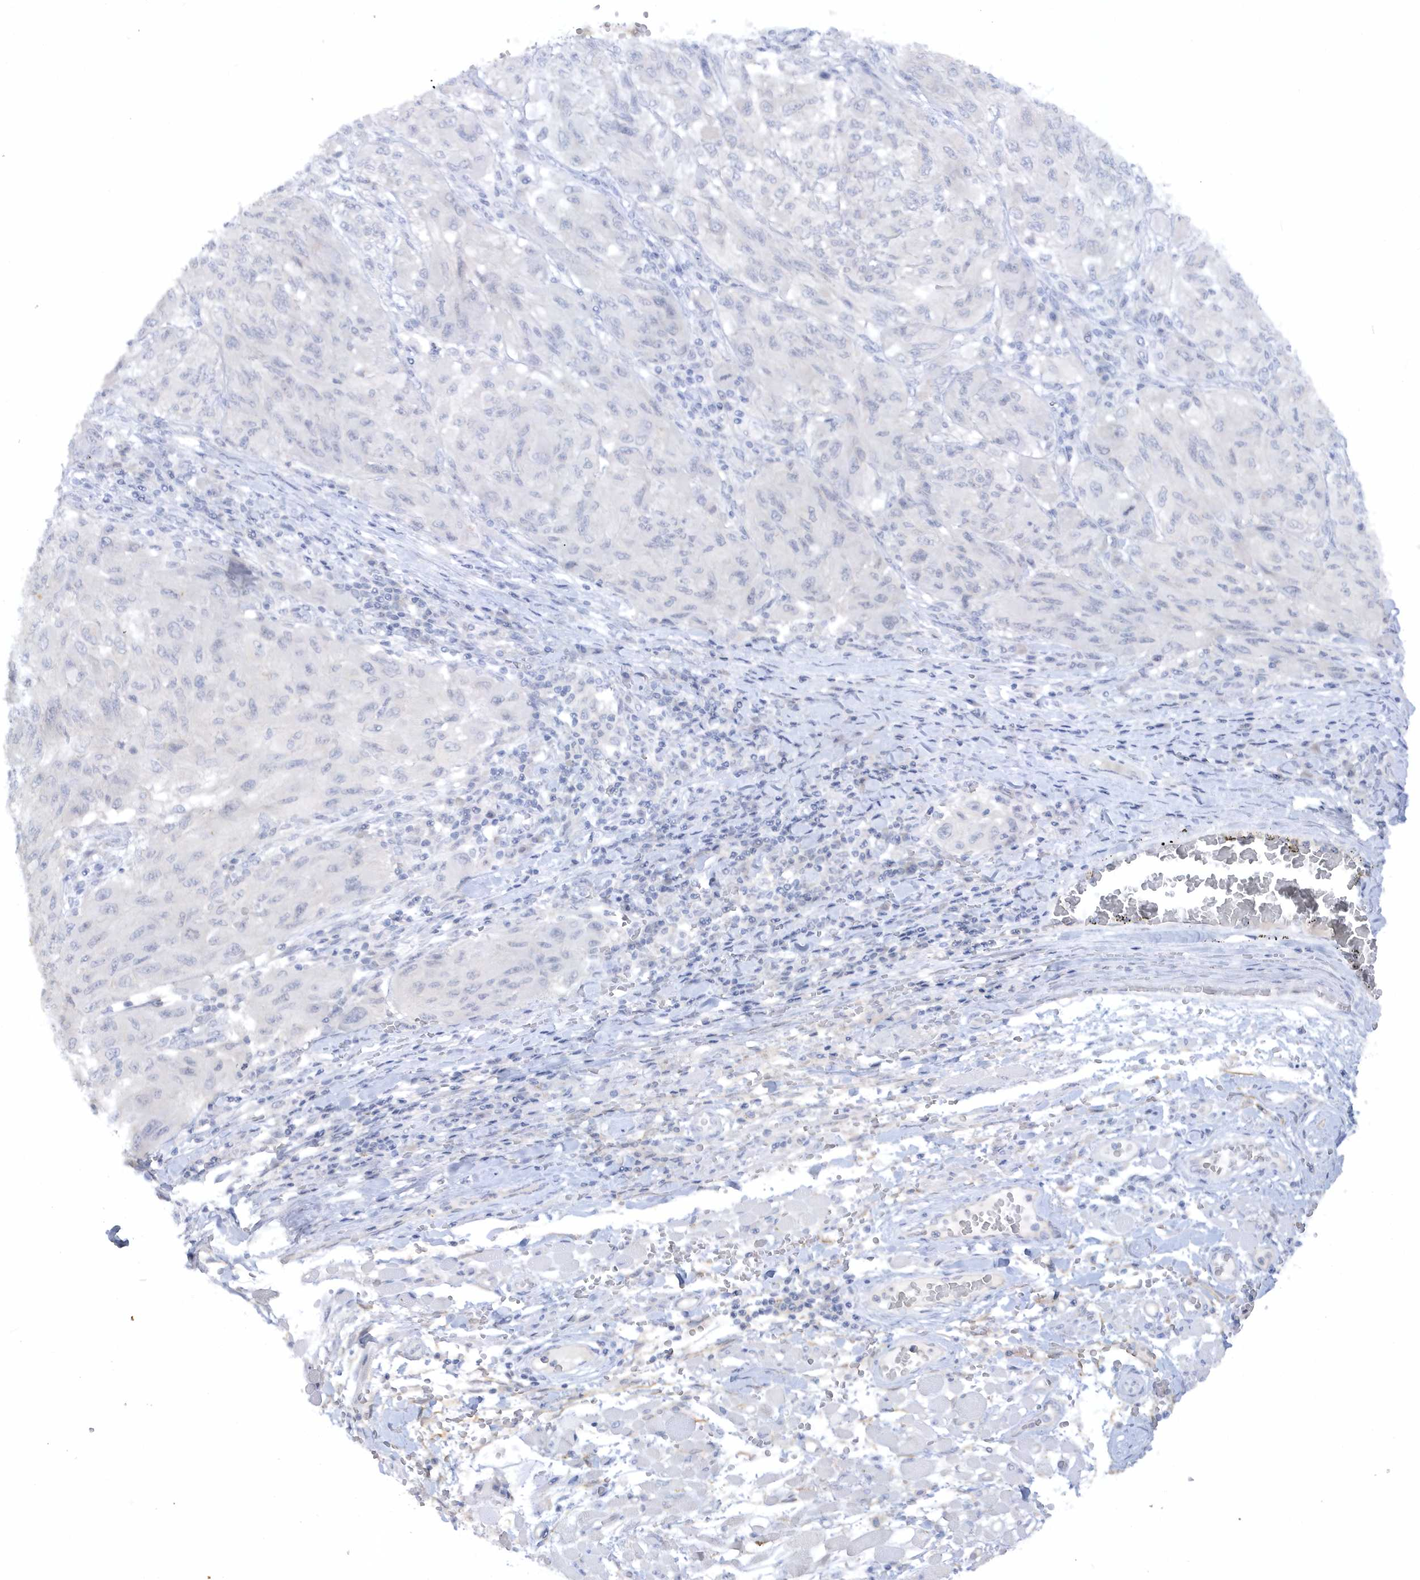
{"staining": {"intensity": "negative", "quantity": "none", "location": "none"}, "tissue": "melanoma", "cell_type": "Tumor cells", "image_type": "cancer", "snomed": [{"axis": "morphology", "description": "Malignant melanoma, NOS"}, {"axis": "topography", "description": "Skin"}], "caption": "Immunohistochemistry of melanoma reveals no expression in tumor cells. The staining is performed using DAB (3,3'-diaminobenzidine) brown chromogen with nuclei counter-stained in using hematoxylin.", "gene": "RPE", "patient": {"sex": "female", "age": 91}}